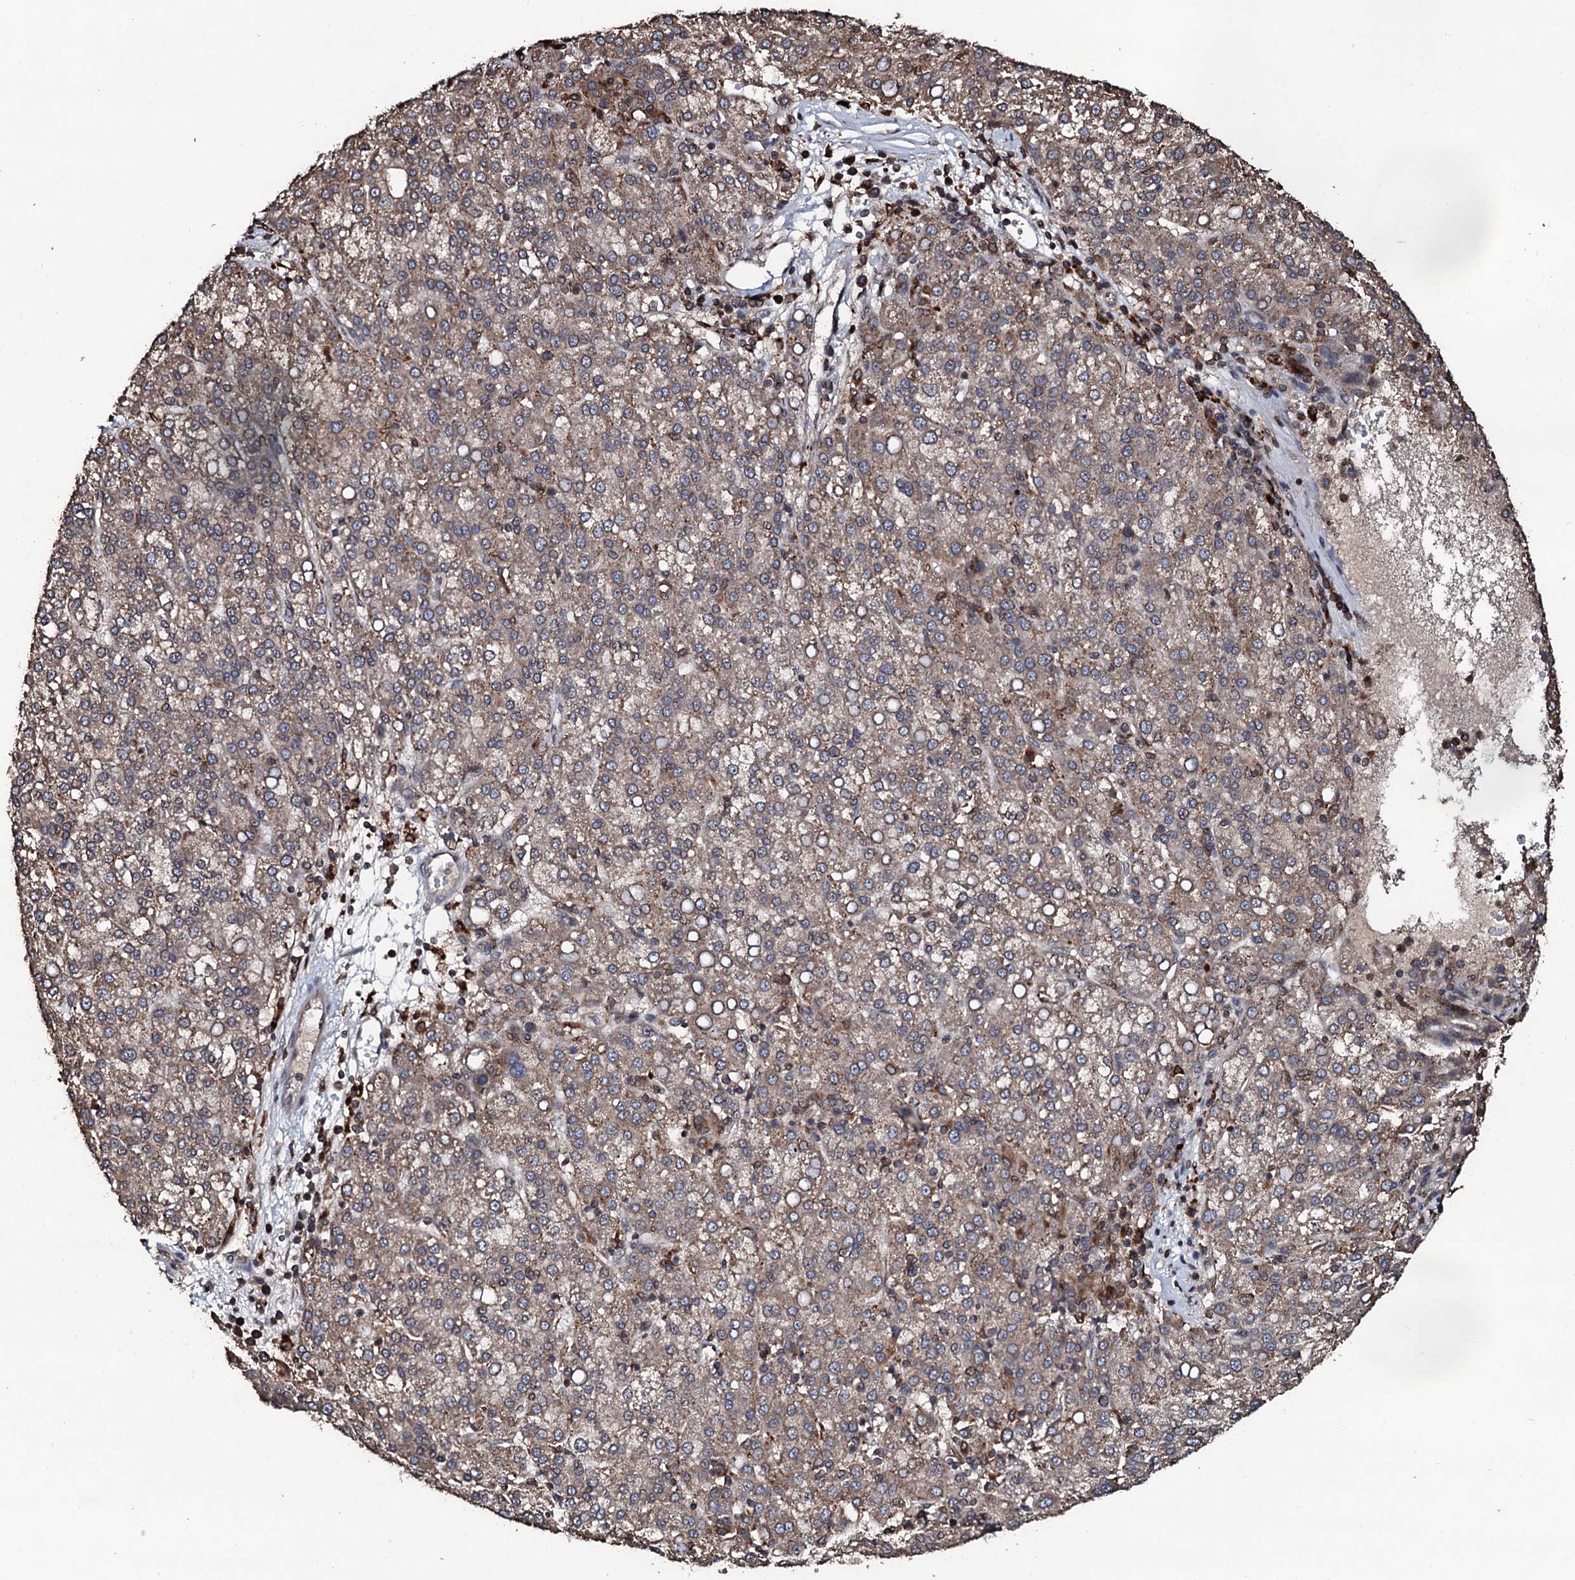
{"staining": {"intensity": "moderate", "quantity": ">75%", "location": "cytoplasmic/membranous"}, "tissue": "liver cancer", "cell_type": "Tumor cells", "image_type": "cancer", "snomed": [{"axis": "morphology", "description": "Carcinoma, Hepatocellular, NOS"}, {"axis": "topography", "description": "Liver"}], "caption": "Brown immunohistochemical staining in human liver cancer (hepatocellular carcinoma) demonstrates moderate cytoplasmic/membranous expression in about >75% of tumor cells. (DAB (3,3'-diaminobenzidine) IHC with brightfield microscopy, high magnification).", "gene": "SDHAF2", "patient": {"sex": "female", "age": 58}}